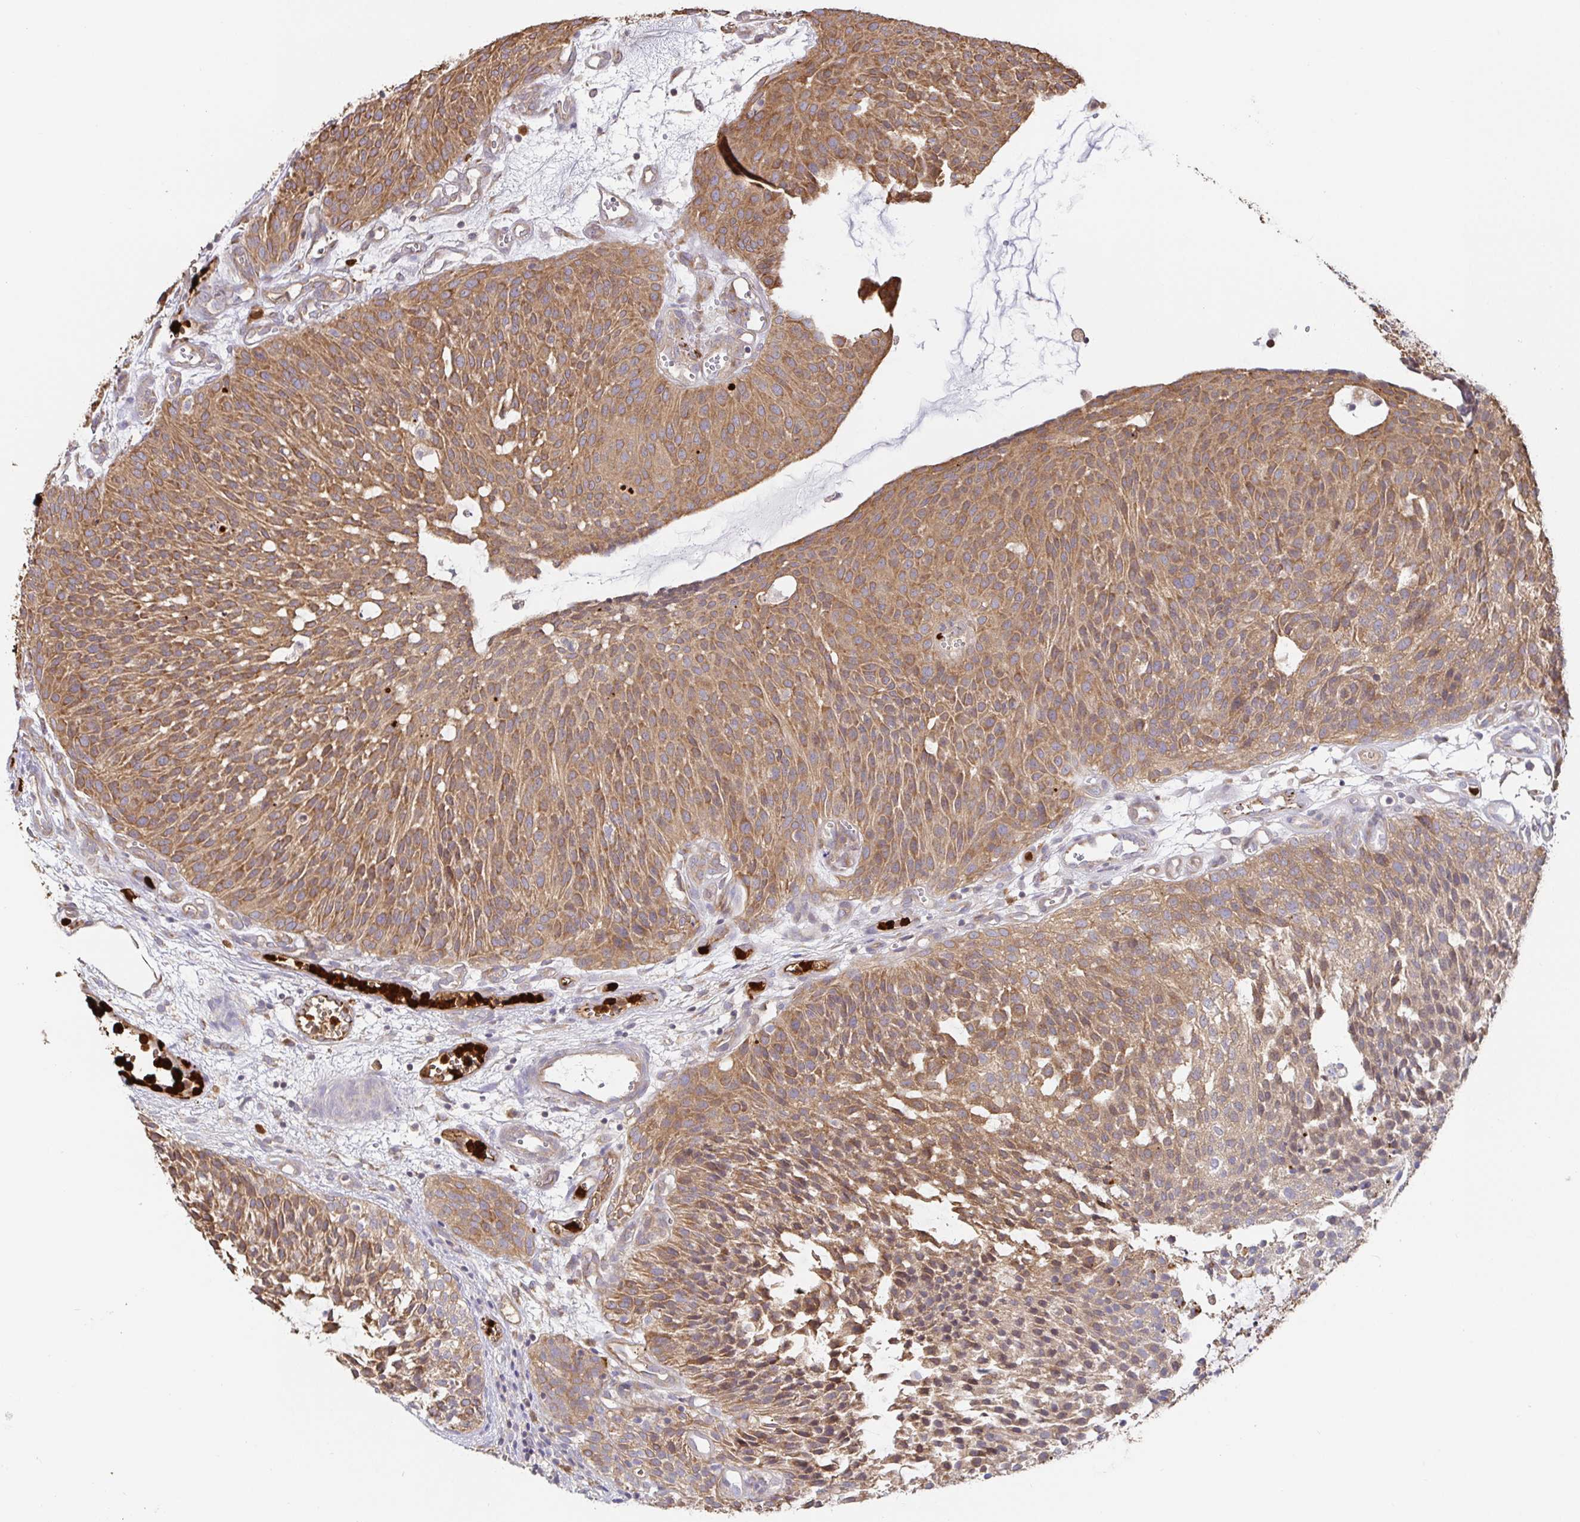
{"staining": {"intensity": "moderate", "quantity": ">75%", "location": "cytoplasmic/membranous"}, "tissue": "urothelial cancer", "cell_type": "Tumor cells", "image_type": "cancer", "snomed": [{"axis": "morphology", "description": "Urothelial carcinoma, NOS"}, {"axis": "topography", "description": "Urinary bladder"}], "caption": "Transitional cell carcinoma stained for a protein (brown) displays moderate cytoplasmic/membranous positive expression in approximately >75% of tumor cells.", "gene": "PDPK1", "patient": {"sex": "male", "age": 84}}